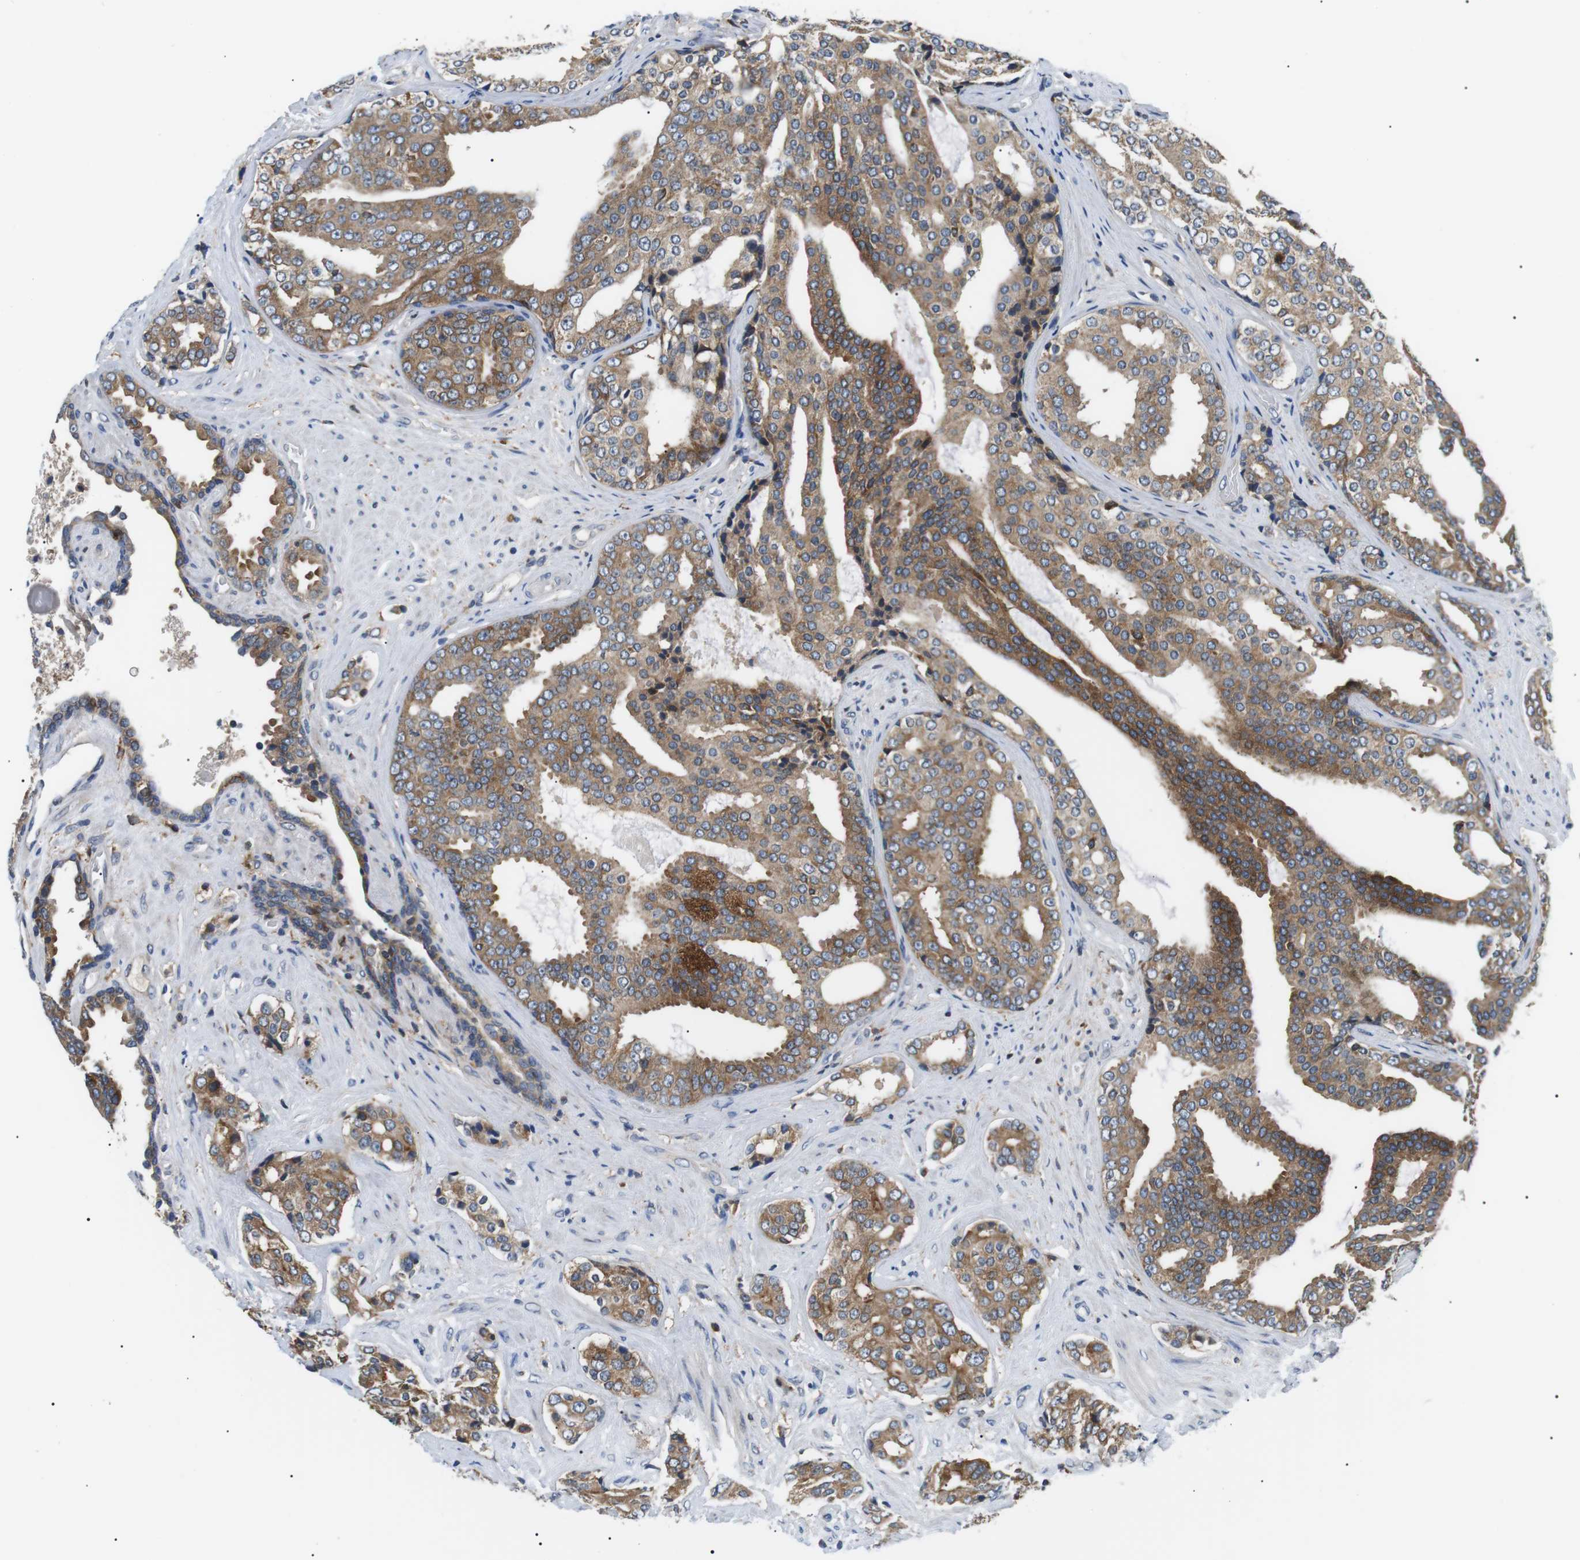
{"staining": {"intensity": "moderate", "quantity": ">75%", "location": "cytoplasmic/membranous"}, "tissue": "prostate cancer", "cell_type": "Tumor cells", "image_type": "cancer", "snomed": [{"axis": "morphology", "description": "Adenocarcinoma, High grade"}, {"axis": "topography", "description": "Prostate"}], "caption": "A histopathology image of prostate cancer stained for a protein displays moderate cytoplasmic/membranous brown staining in tumor cells.", "gene": "RAB9A", "patient": {"sex": "male", "age": 71}}